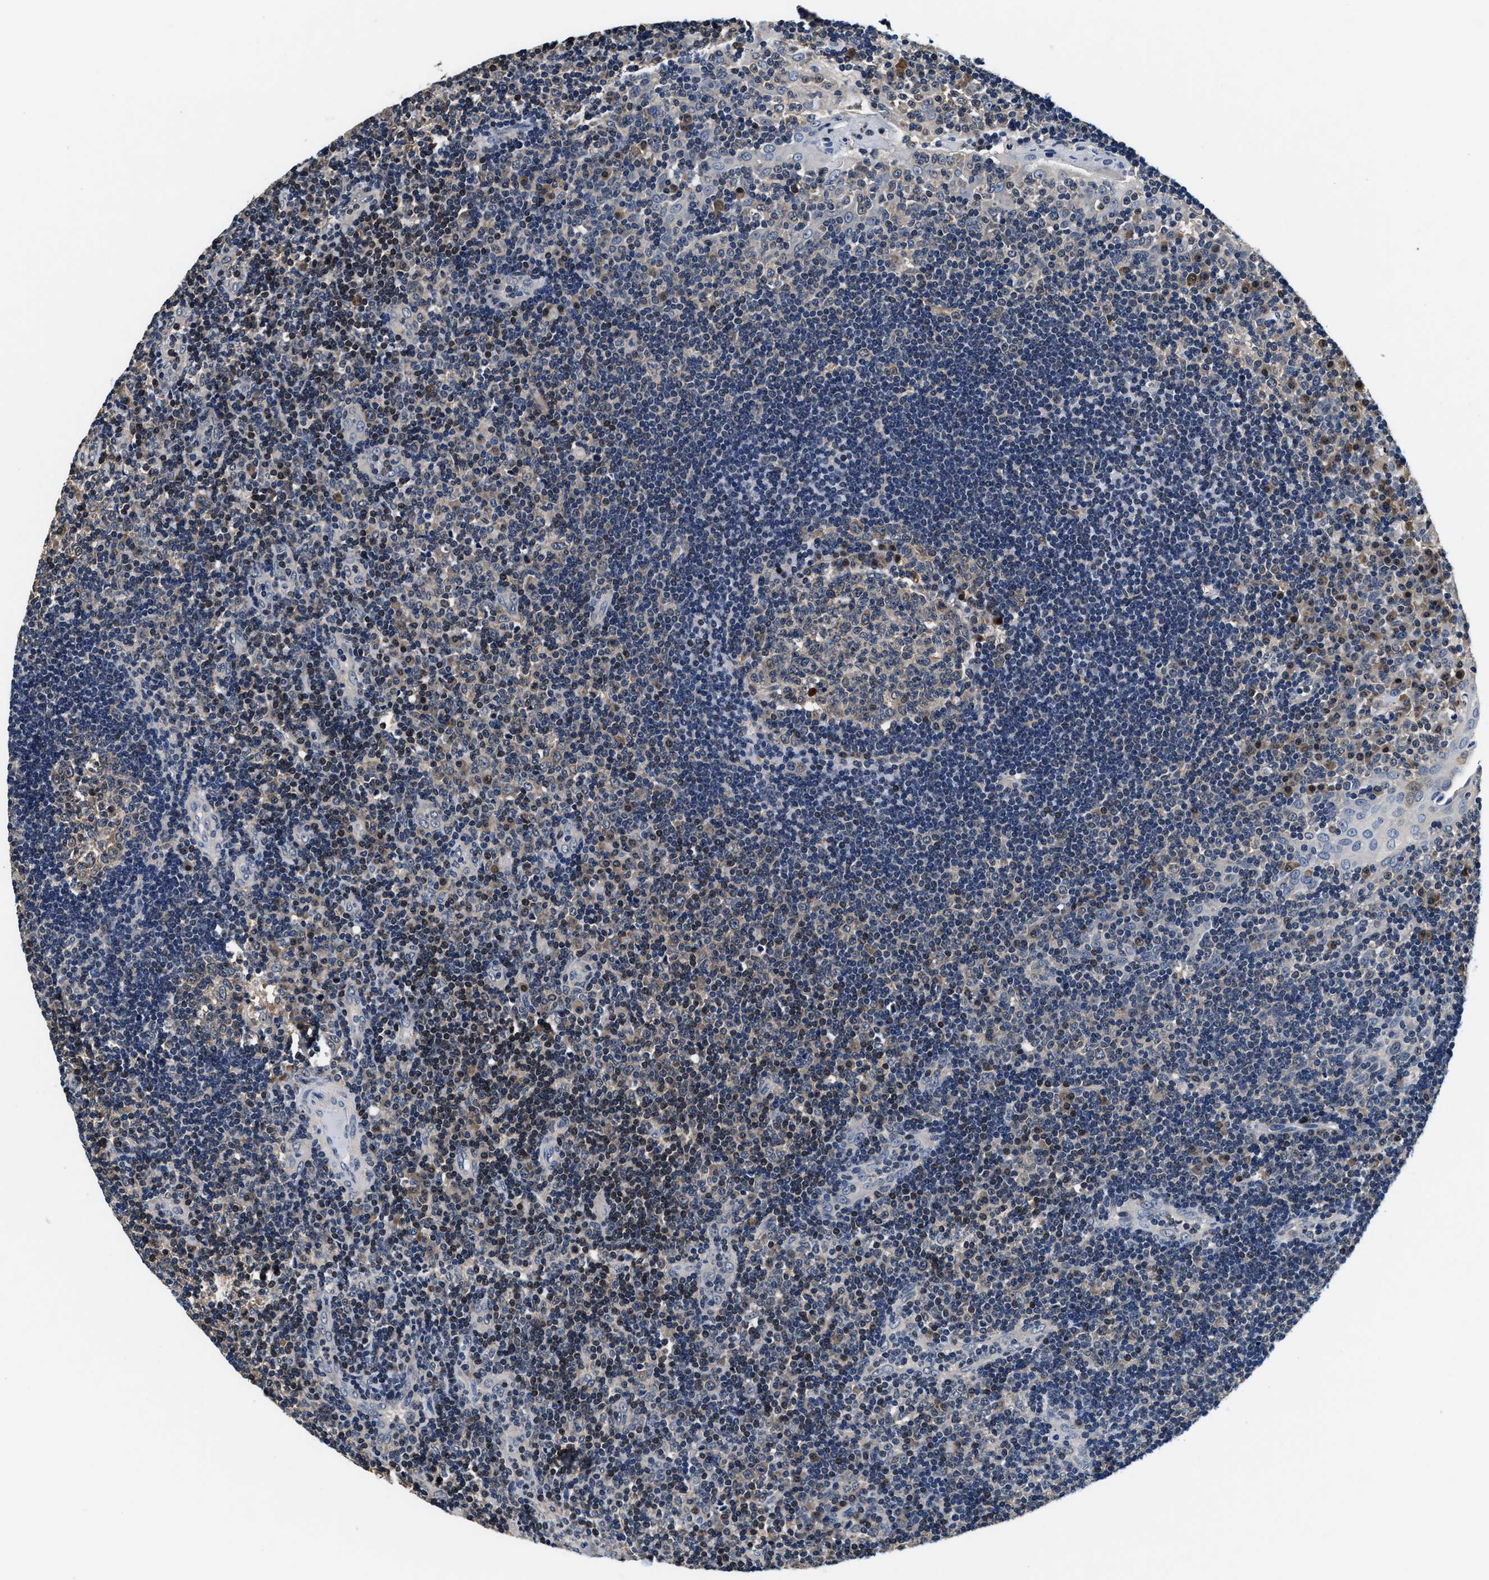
{"staining": {"intensity": "negative", "quantity": "none", "location": "none"}, "tissue": "tonsil", "cell_type": "Germinal center cells", "image_type": "normal", "snomed": [{"axis": "morphology", "description": "Normal tissue, NOS"}, {"axis": "topography", "description": "Tonsil"}], "caption": "This is an IHC histopathology image of unremarkable human tonsil. There is no expression in germinal center cells.", "gene": "PHPT1", "patient": {"sex": "female", "age": 40}}